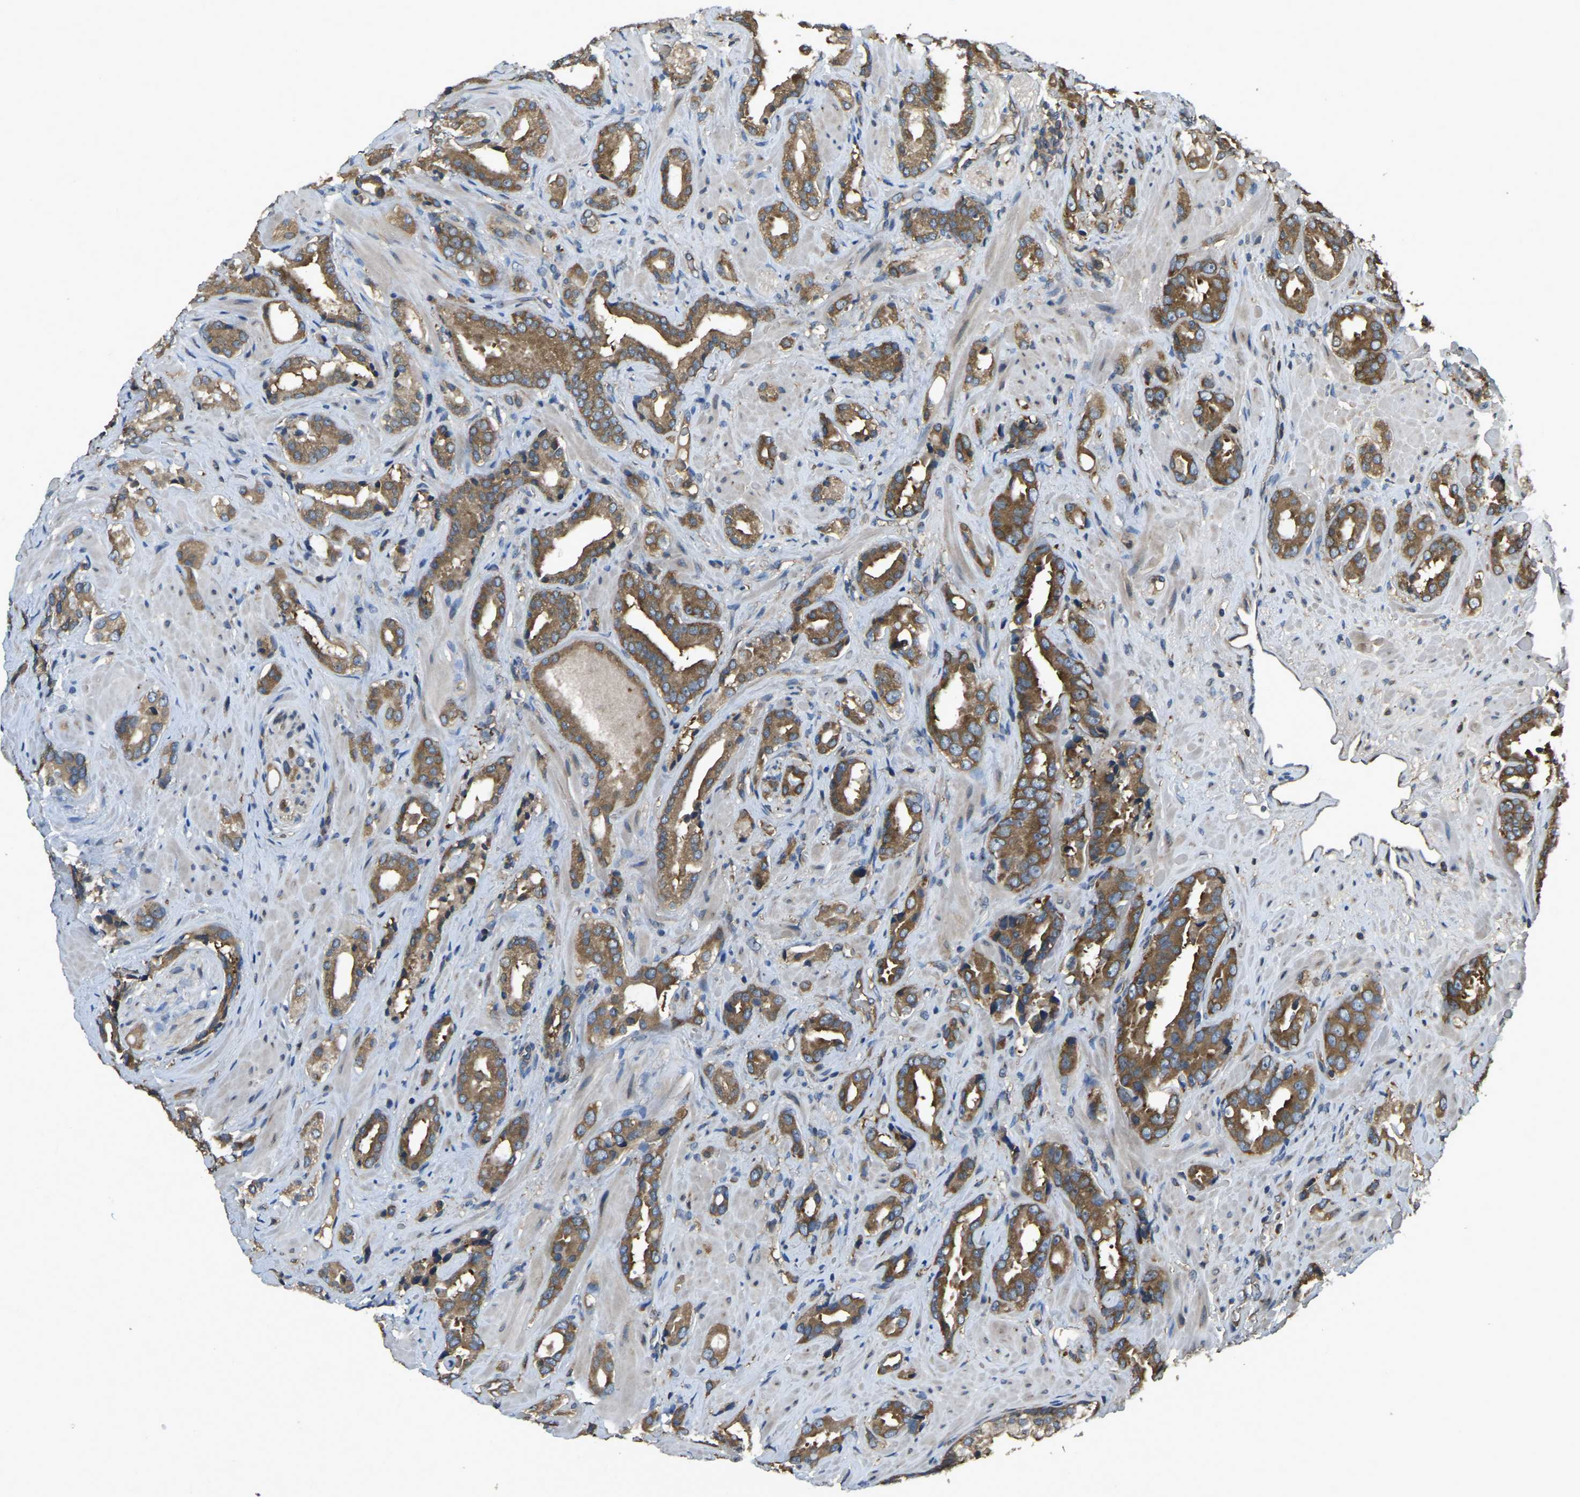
{"staining": {"intensity": "moderate", "quantity": ">75%", "location": "cytoplasmic/membranous"}, "tissue": "prostate cancer", "cell_type": "Tumor cells", "image_type": "cancer", "snomed": [{"axis": "morphology", "description": "Adenocarcinoma, High grade"}, {"axis": "topography", "description": "Prostate"}], "caption": "The histopathology image displays a brown stain indicating the presence of a protein in the cytoplasmic/membranous of tumor cells in prostate high-grade adenocarcinoma.", "gene": "AIMP1", "patient": {"sex": "male", "age": 64}}